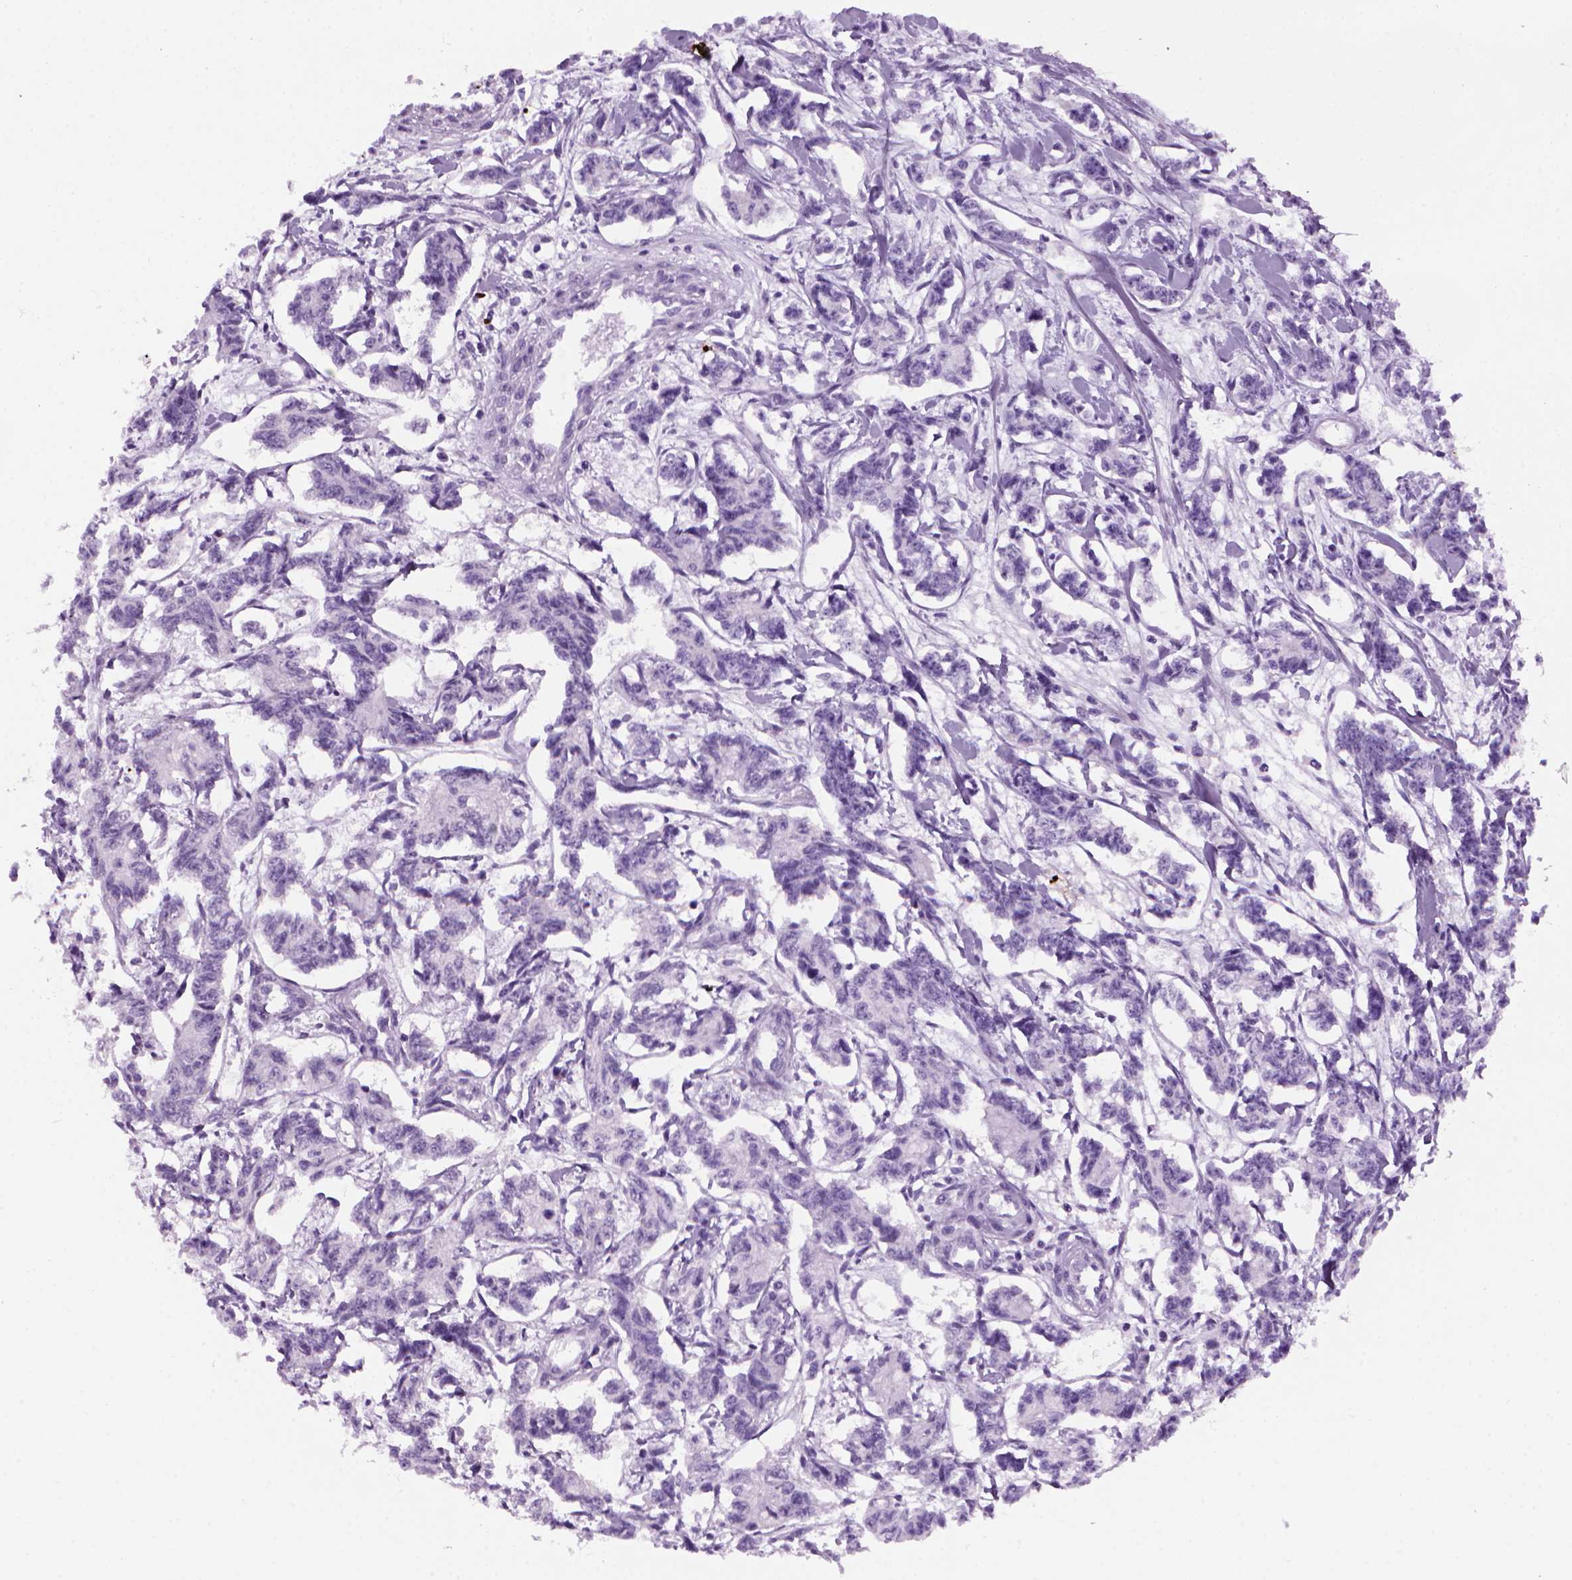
{"staining": {"intensity": "negative", "quantity": "none", "location": "none"}, "tissue": "carcinoid", "cell_type": "Tumor cells", "image_type": "cancer", "snomed": [{"axis": "morphology", "description": "Carcinoid, malignant, NOS"}, {"axis": "topography", "description": "Kidney"}], "caption": "There is no significant positivity in tumor cells of carcinoid.", "gene": "MZB1", "patient": {"sex": "female", "age": 41}}